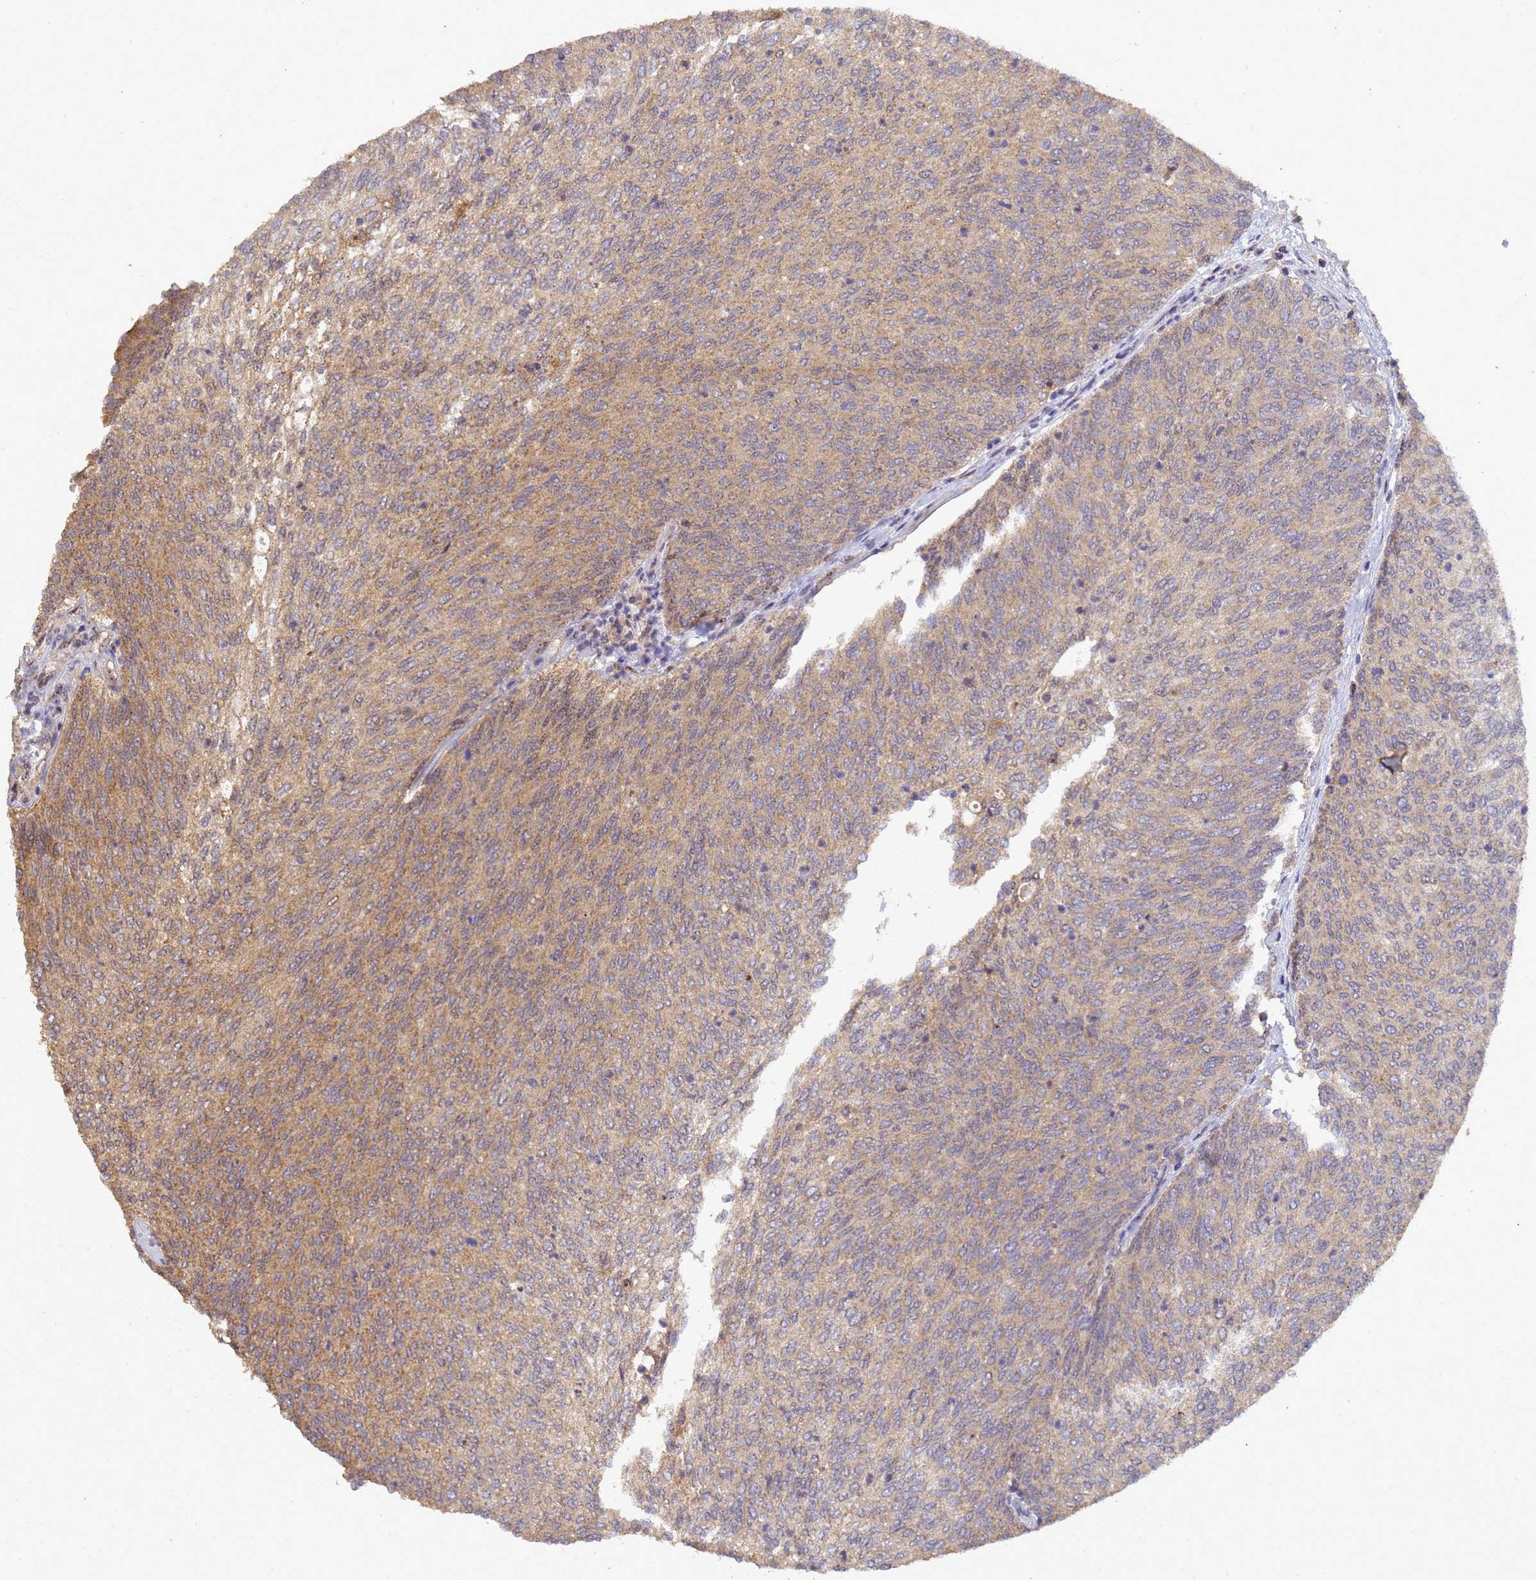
{"staining": {"intensity": "moderate", "quantity": "25%-75%", "location": "cytoplasmic/membranous"}, "tissue": "urothelial cancer", "cell_type": "Tumor cells", "image_type": "cancer", "snomed": [{"axis": "morphology", "description": "Urothelial carcinoma, Low grade"}, {"axis": "topography", "description": "Urinary bladder"}], "caption": "Human urothelial carcinoma (low-grade) stained for a protein (brown) shows moderate cytoplasmic/membranous positive positivity in approximately 25%-75% of tumor cells.", "gene": "SECISBP2", "patient": {"sex": "female", "age": 79}}